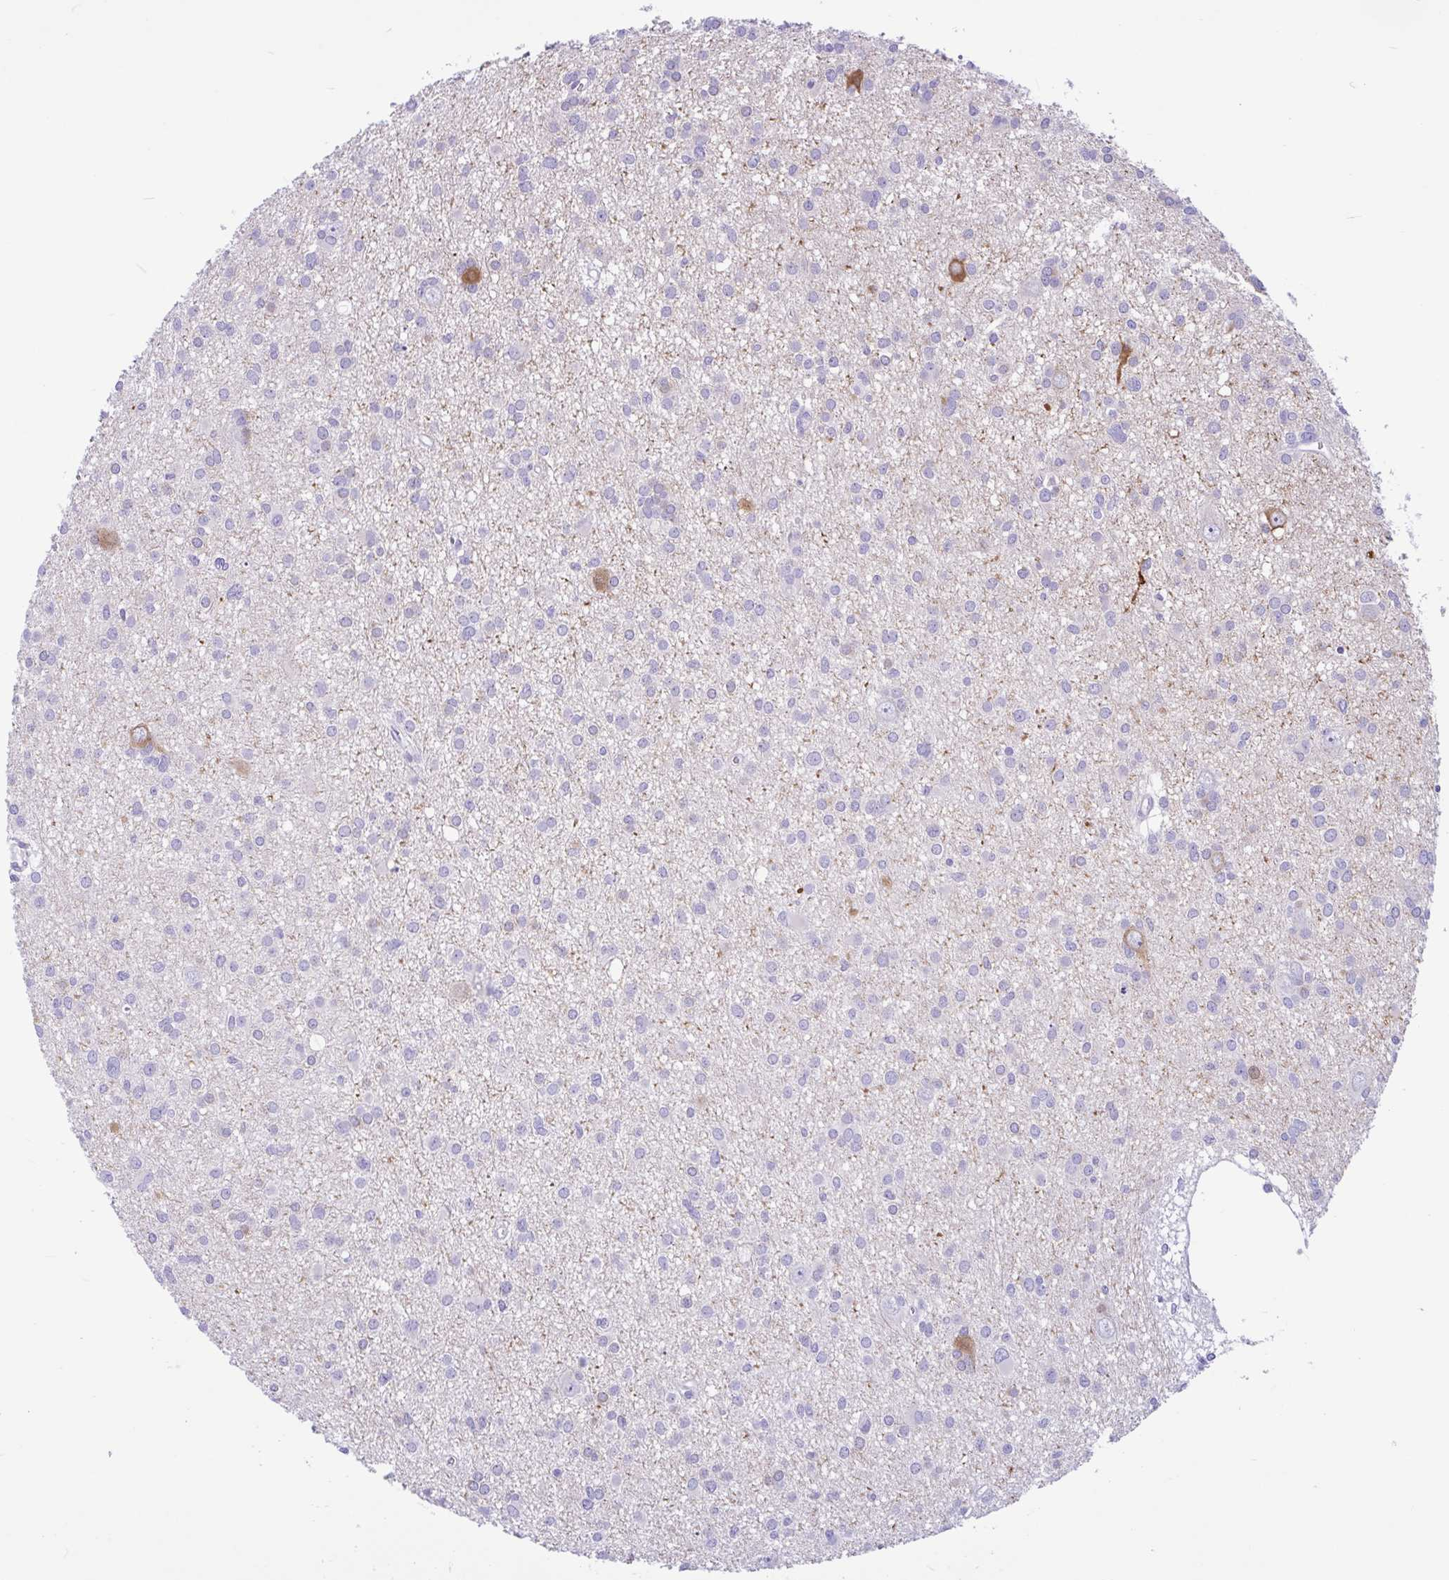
{"staining": {"intensity": "negative", "quantity": "none", "location": "none"}, "tissue": "glioma", "cell_type": "Tumor cells", "image_type": "cancer", "snomed": [{"axis": "morphology", "description": "Glioma, malignant, High grade"}, {"axis": "topography", "description": "Brain"}], "caption": "Immunohistochemistry (IHC) of human high-grade glioma (malignant) demonstrates no expression in tumor cells.", "gene": "OR4N4", "patient": {"sex": "male", "age": 23}}